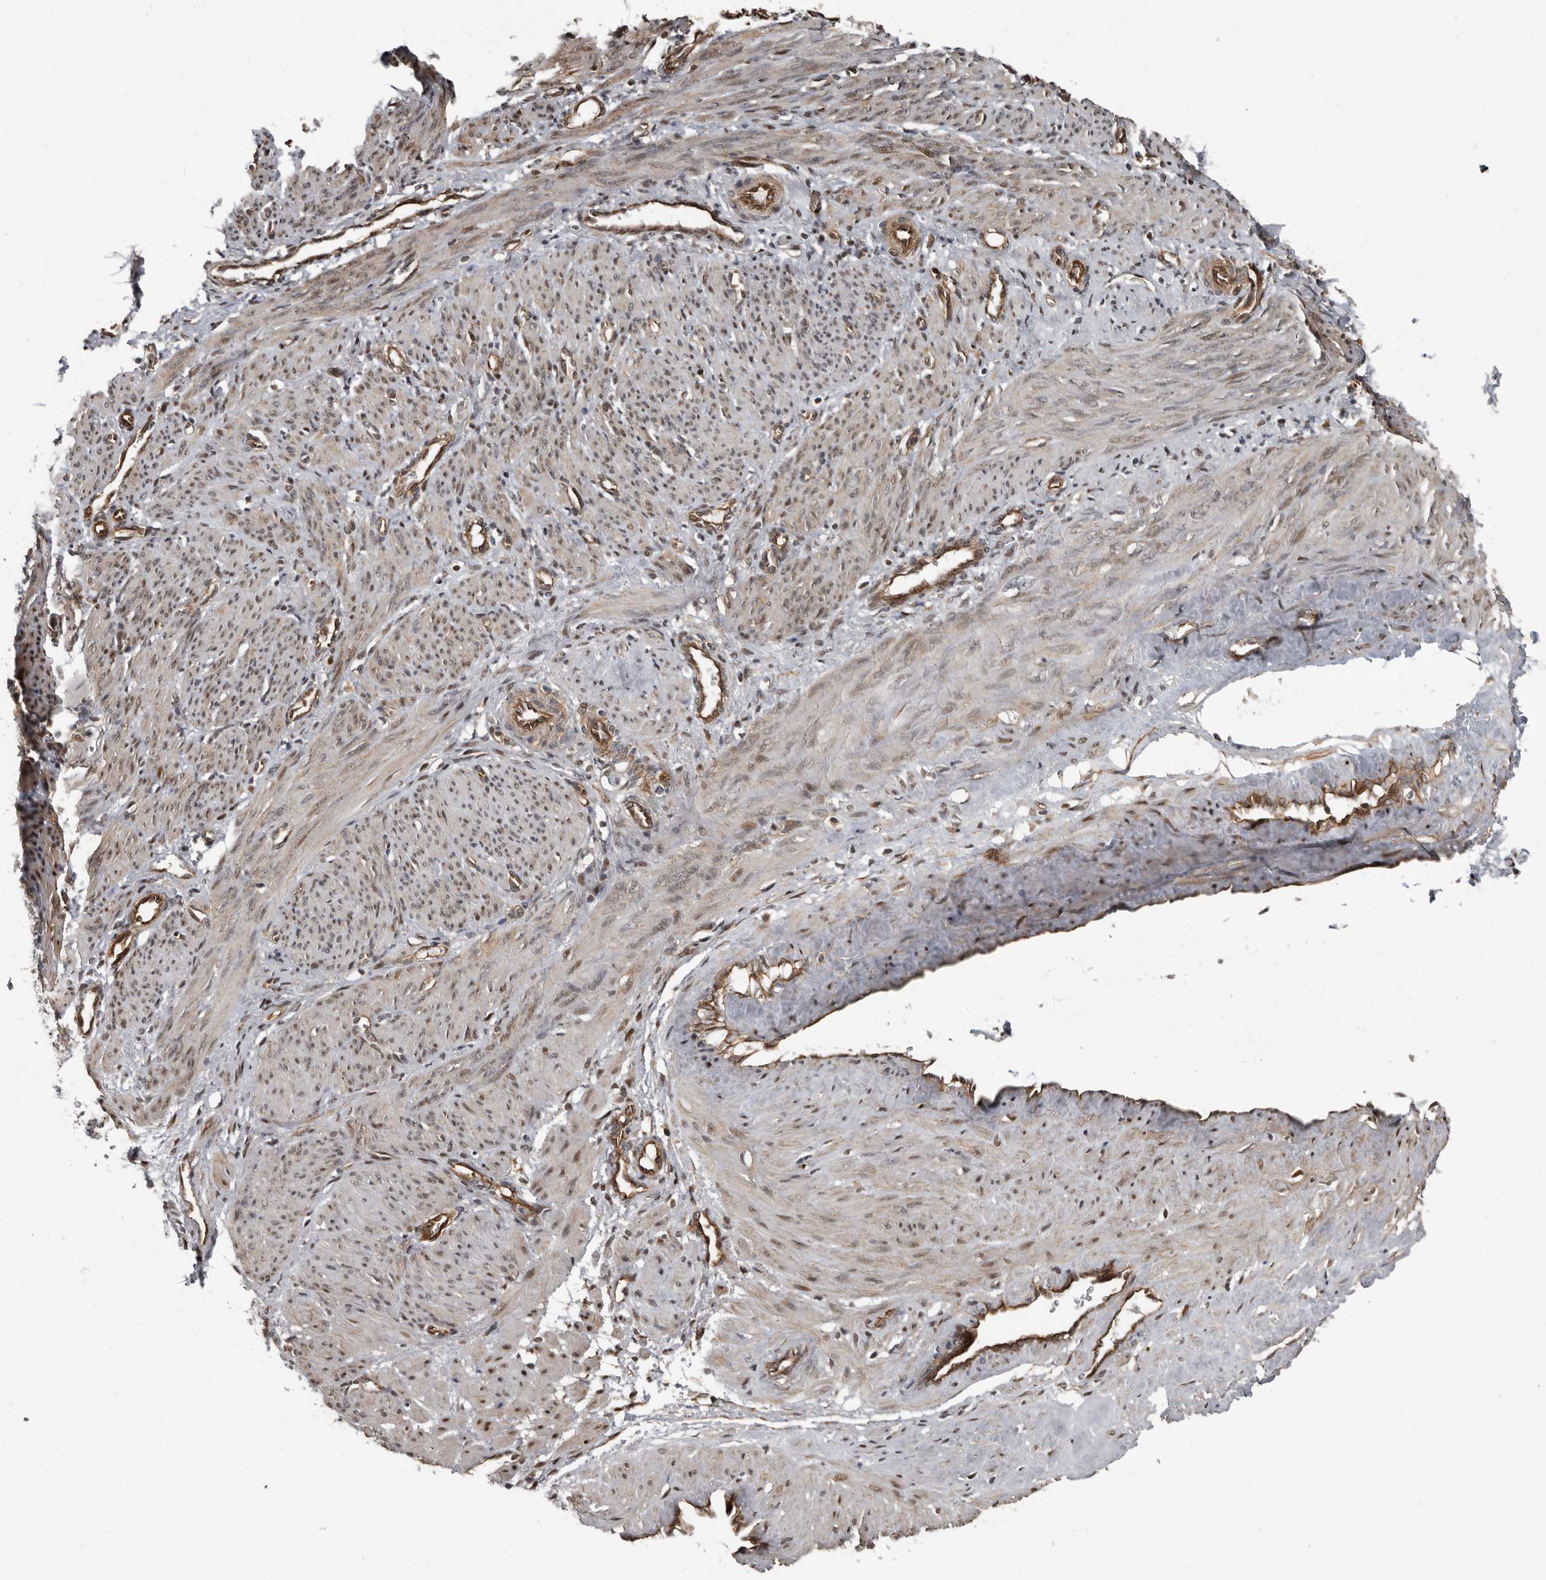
{"staining": {"intensity": "weak", "quantity": "25%-75%", "location": "cytoplasmic/membranous,nuclear"}, "tissue": "smooth muscle", "cell_type": "Smooth muscle cells", "image_type": "normal", "snomed": [{"axis": "morphology", "description": "Normal tissue, NOS"}, {"axis": "topography", "description": "Endometrium"}], "caption": "Protein expression by immunohistochemistry reveals weak cytoplasmic/membranous,nuclear staining in approximately 25%-75% of smooth muscle cells in benign smooth muscle. The protein of interest is stained brown, and the nuclei are stained in blue (DAB IHC with brightfield microscopy, high magnification).", "gene": "CHD1L", "patient": {"sex": "female", "age": 33}}